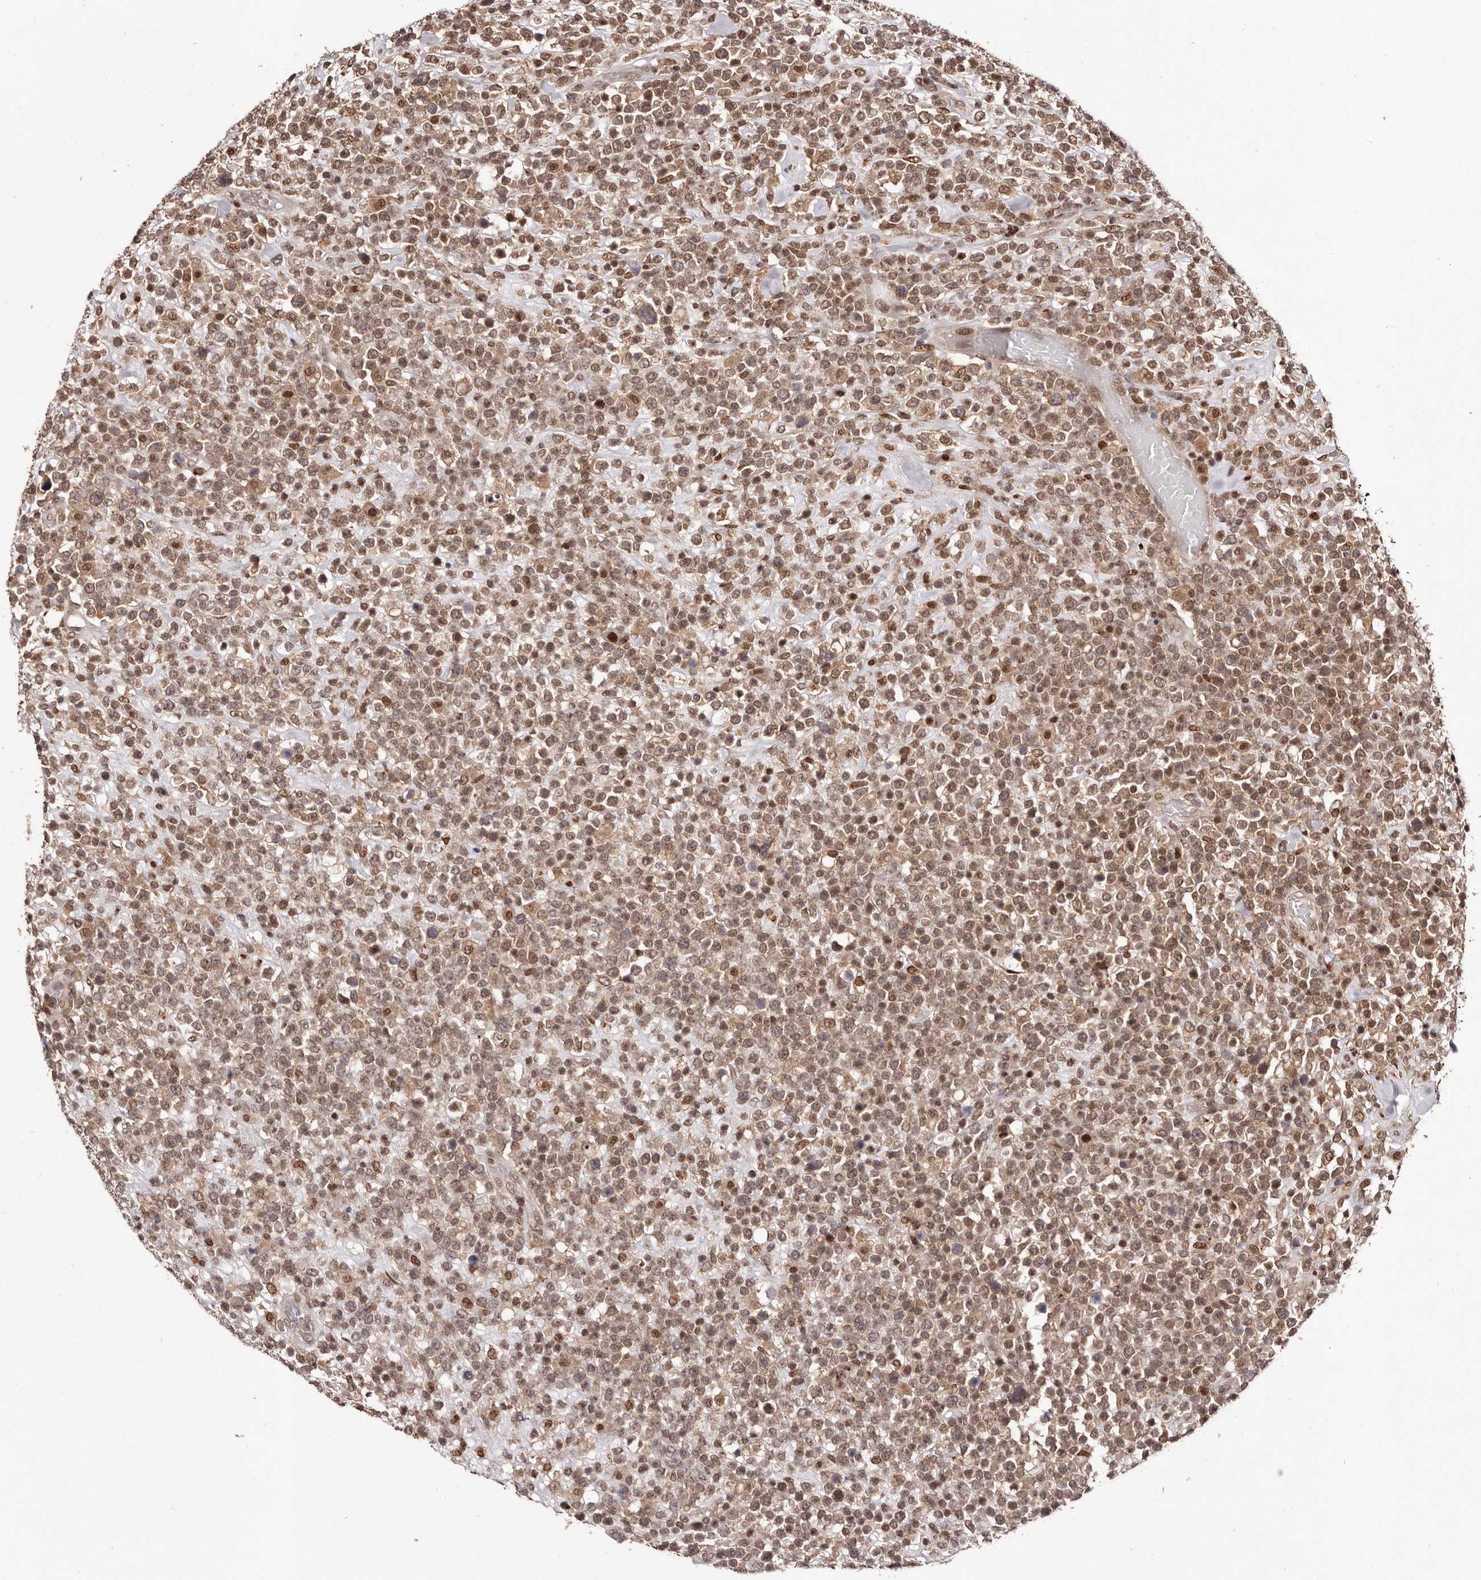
{"staining": {"intensity": "moderate", "quantity": ">75%", "location": "cytoplasmic/membranous,nuclear"}, "tissue": "lymphoma", "cell_type": "Tumor cells", "image_type": "cancer", "snomed": [{"axis": "morphology", "description": "Malignant lymphoma, non-Hodgkin's type, High grade"}, {"axis": "topography", "description": "Colon"}], "caption": "Human lymphoma stained with a protein marker displays moderate staining in tumor cells.", "gene": "FBXO5", "patient": {"sex": "female", "age": 53}}